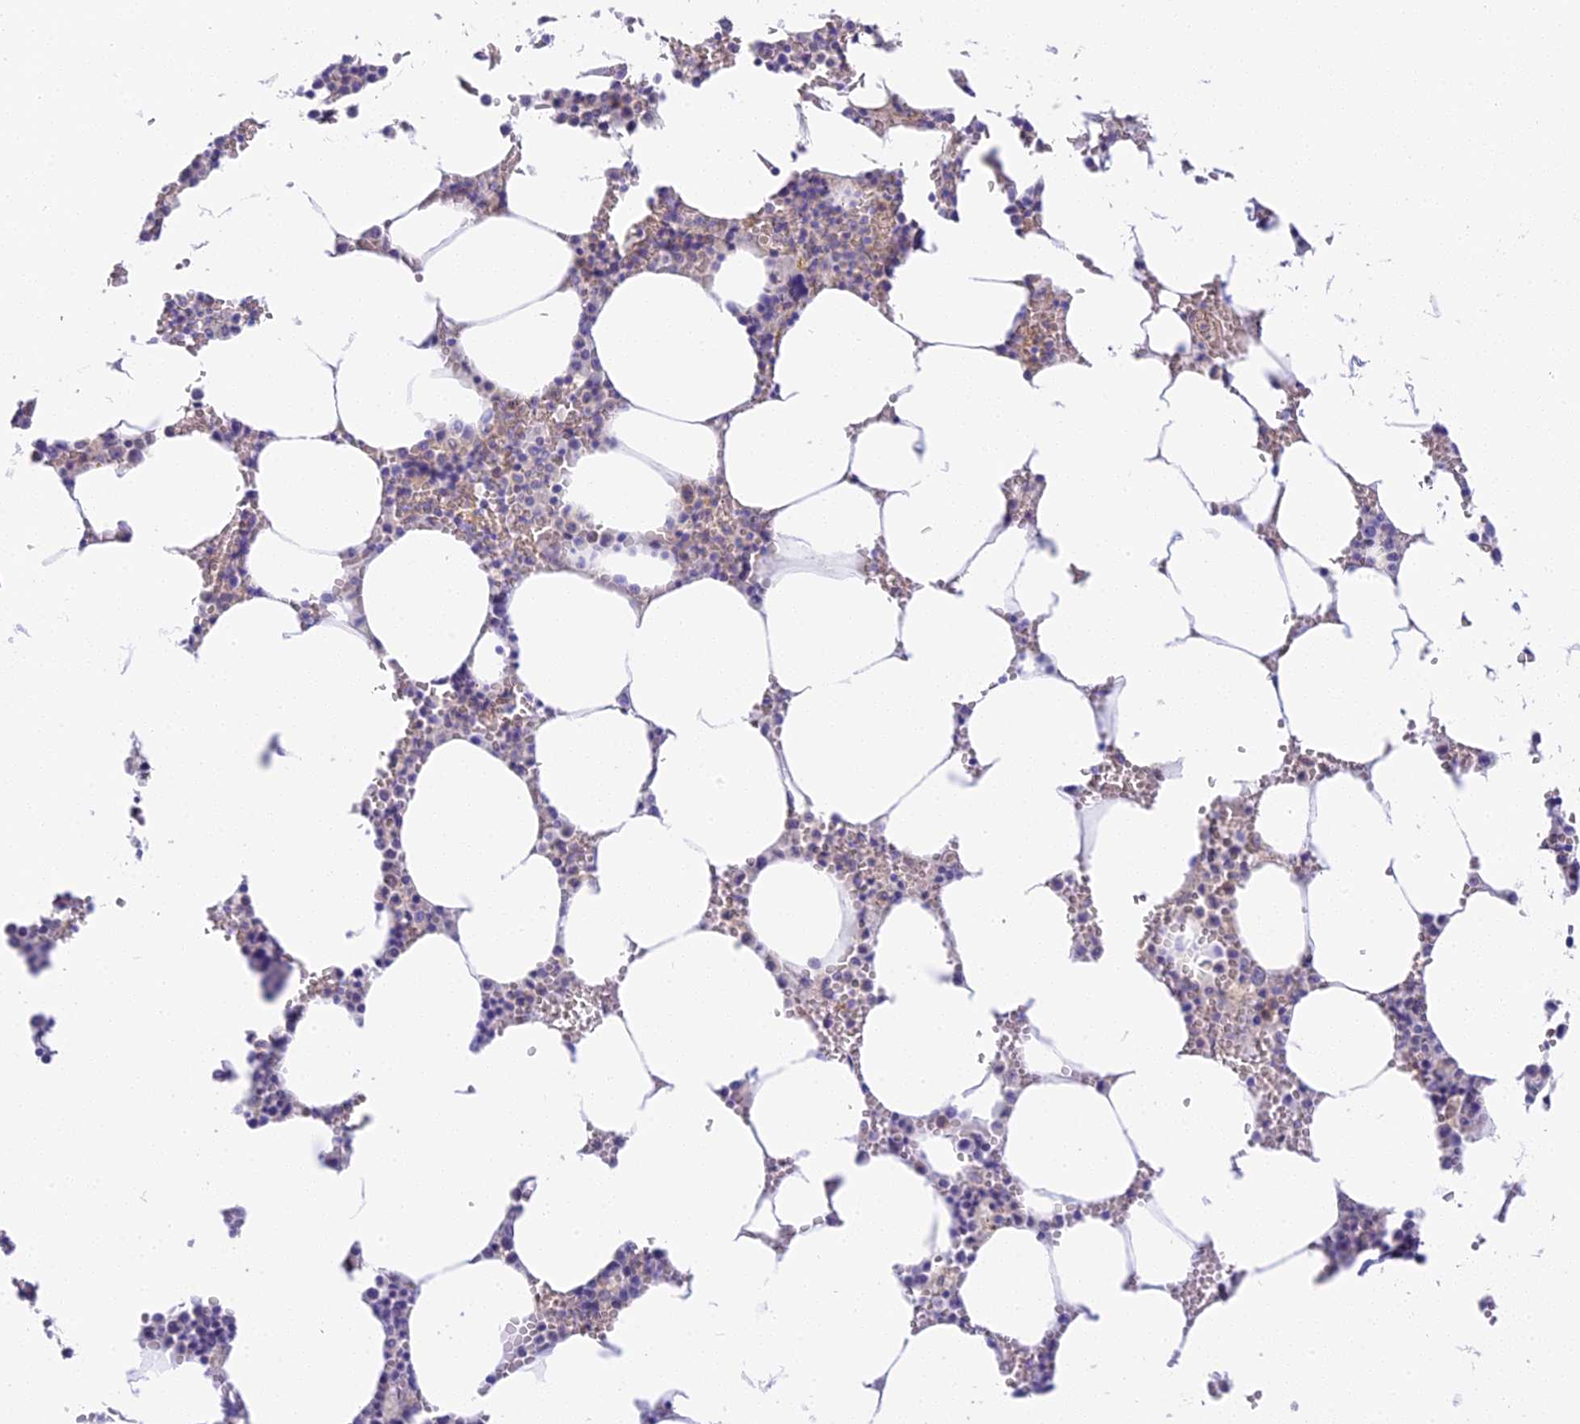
{"staining": {"intensity": "negative", "quantity": "none", "location": "none"}, "tissue": "bone marrow", "cell_type": "Hematopoietic cells", "image_type": "normal", "snomed": [{"axis": "morphology", "description": "Normal tissue, NOS"}, {"axis": "topography", "description": "Bone marrow"}], "caption": "A photomicrograph of bone marrow stained for a protein shows no brown staining in hematopoietic cells. The staining was performed using DAB to visualize the protein expression in brown, while the nuclei were stained in blue with hematoxylin (Magnification: 20x).", "gene": "HOMER3", "patient": {"sex": "male", "age": 70}}